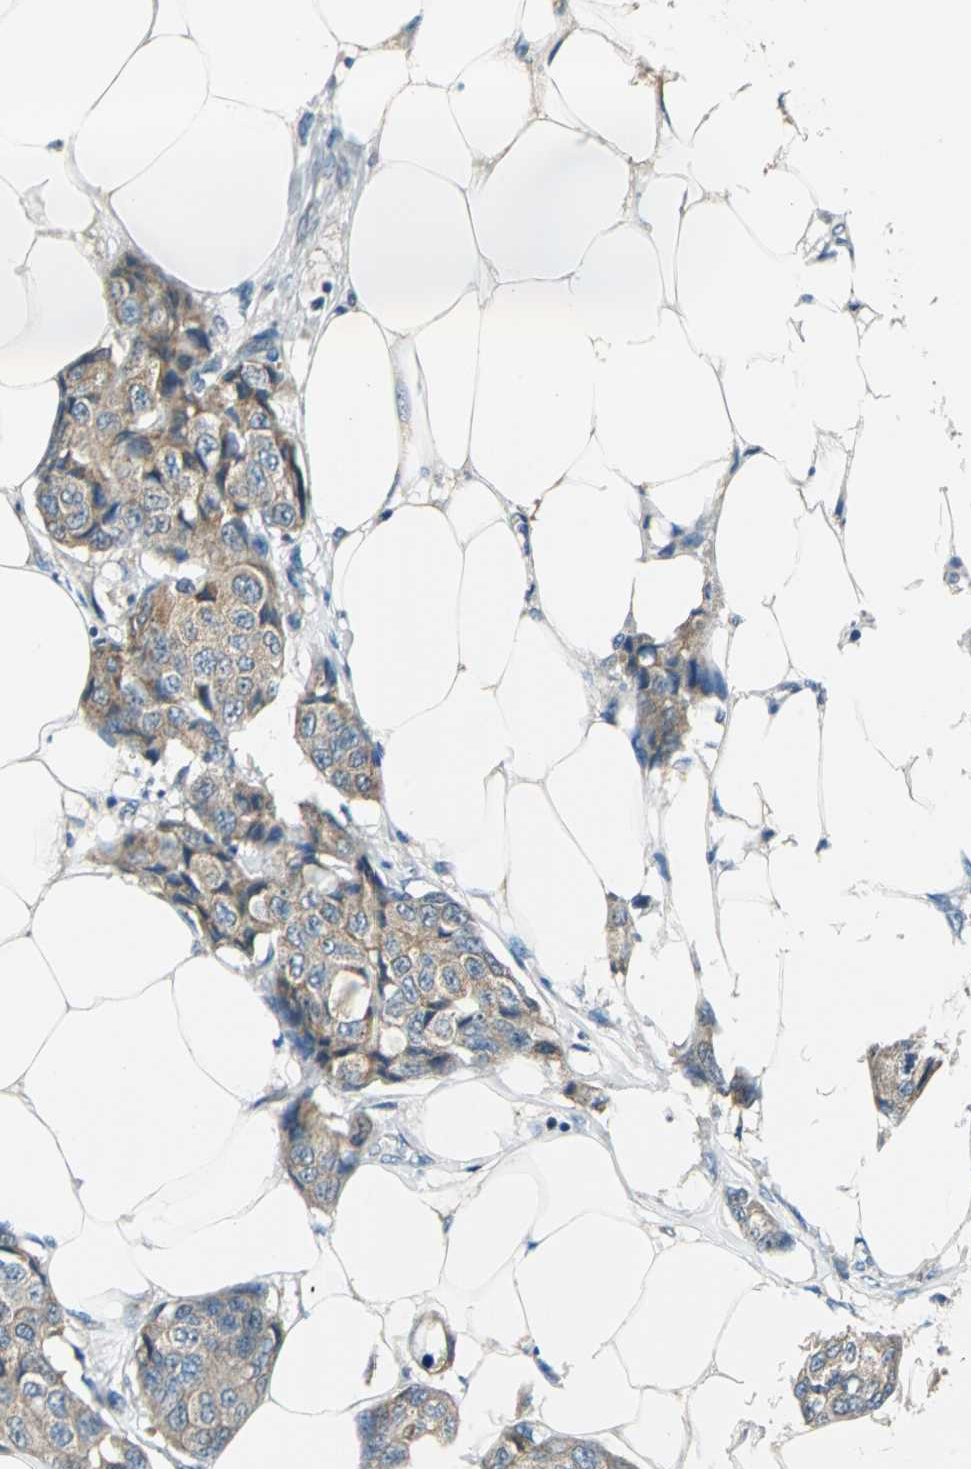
{"staining": {"intensity": "weak", "quantity": ">75%", "location": "cytoplasmic/membranous"}, "tissue": "breast cancer", "cell_type": "Tumor cells", "image_type": "cancer", "snomed": [{"axis": "morphology", "description": "Duct carcinoma"}, {"axis": "topography", "description": "Breast"}], "caption": "Breast infiltrating ductal carcinoma stained with IHC exhibits weak cytoplasmic/membranous positivity in approximately >75% of tumor cells.", "gene": "CPA3", "patient": {"sex": "female", "age": 80}}